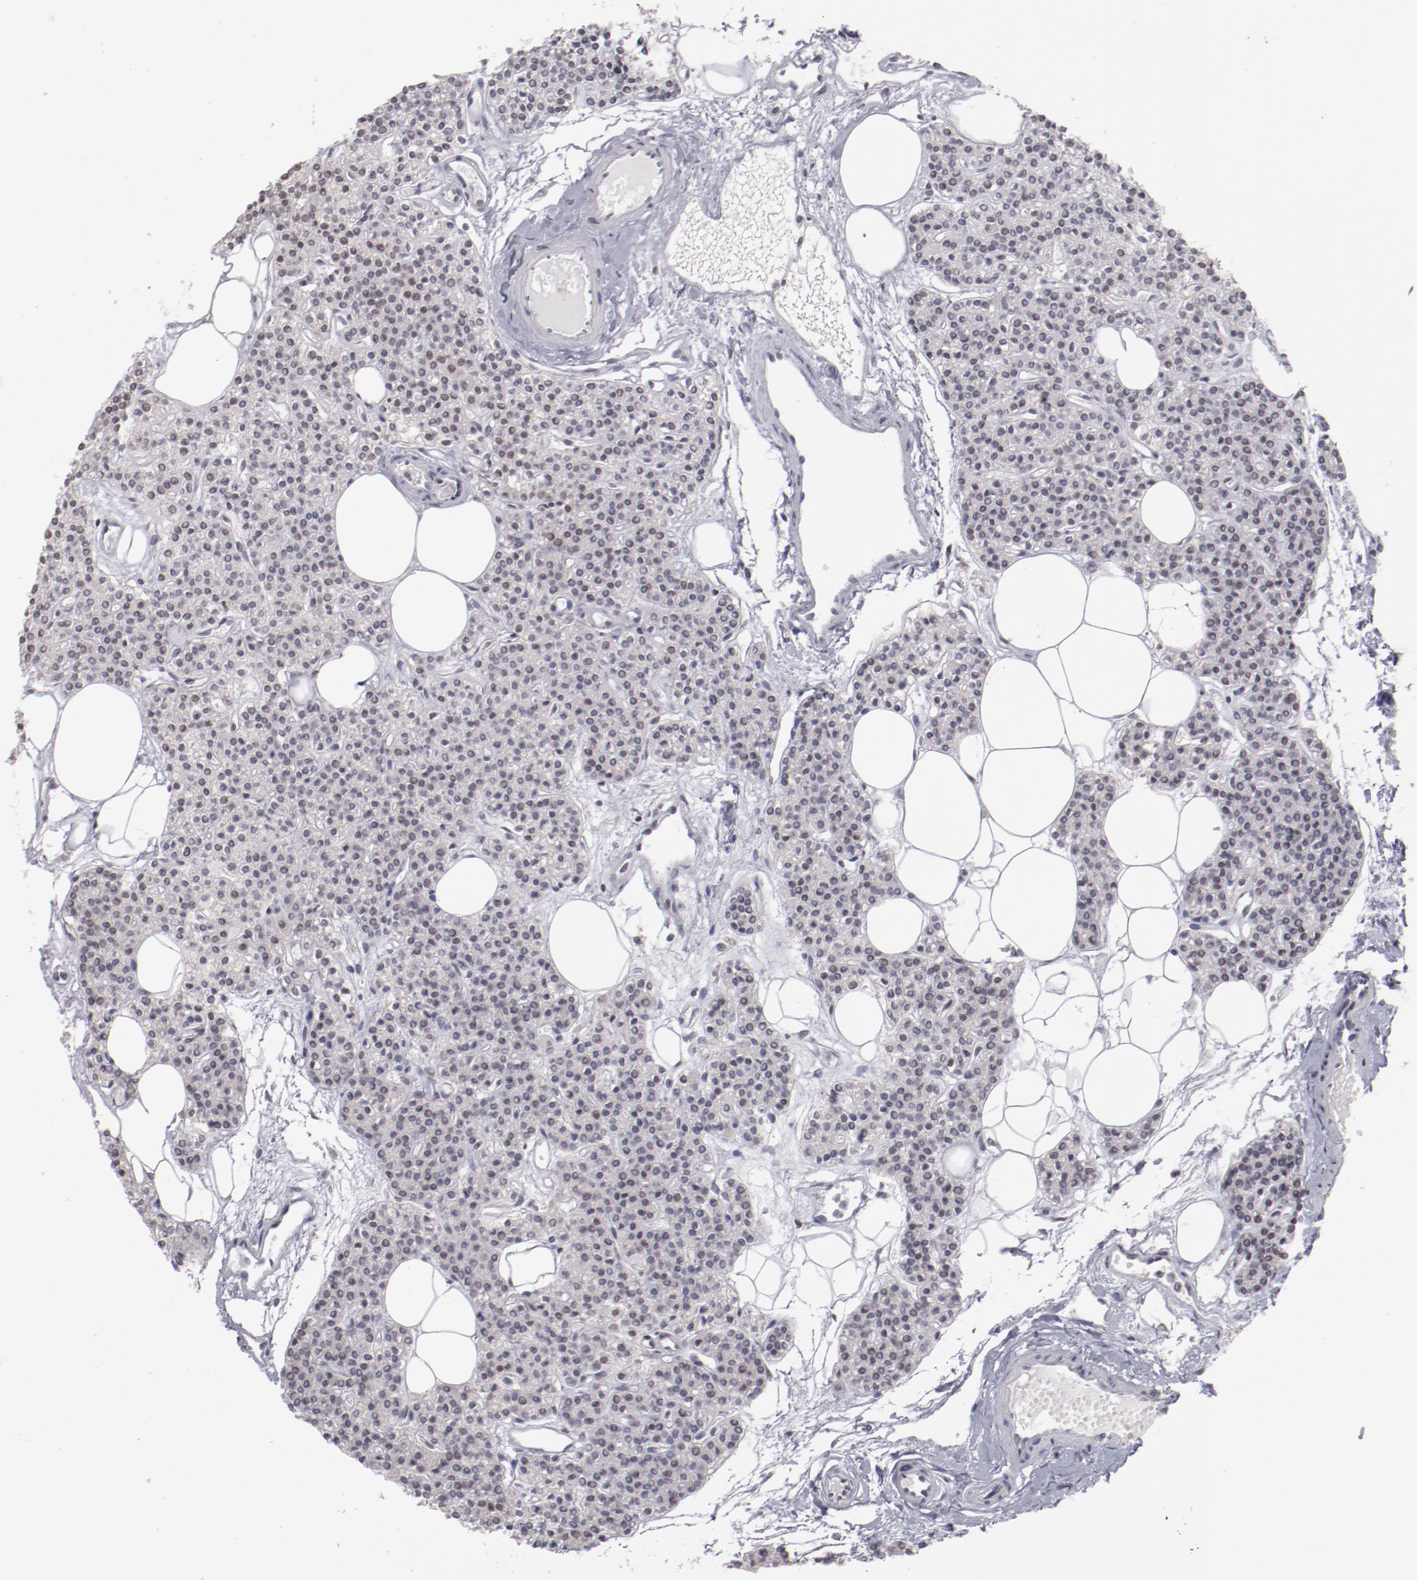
{"staining": {"intensity": "negative", "quantity": "none", "location": "none"}, "tissue": "parathyroid gland", "cell_type": "Glandular cells", "image_type": "normal", "snomed": [{"axis": "morphology", "description": "Normal tissue, NOS"}, {"axis": "topography", "description": "Parathyroid gland"}], "caption": "IHC micrograph of unremarkable parathyroid gland: human parathyroid gland stained with DAB demonstrates no significant protein expression in glandular cells. (Brightfield microscopy of DAB (3,3'-diaminobenzidine) immunohistochemistry at high magnification).", "gene": "TFAP4", "patient": {"sex": "male", "age": 24}}